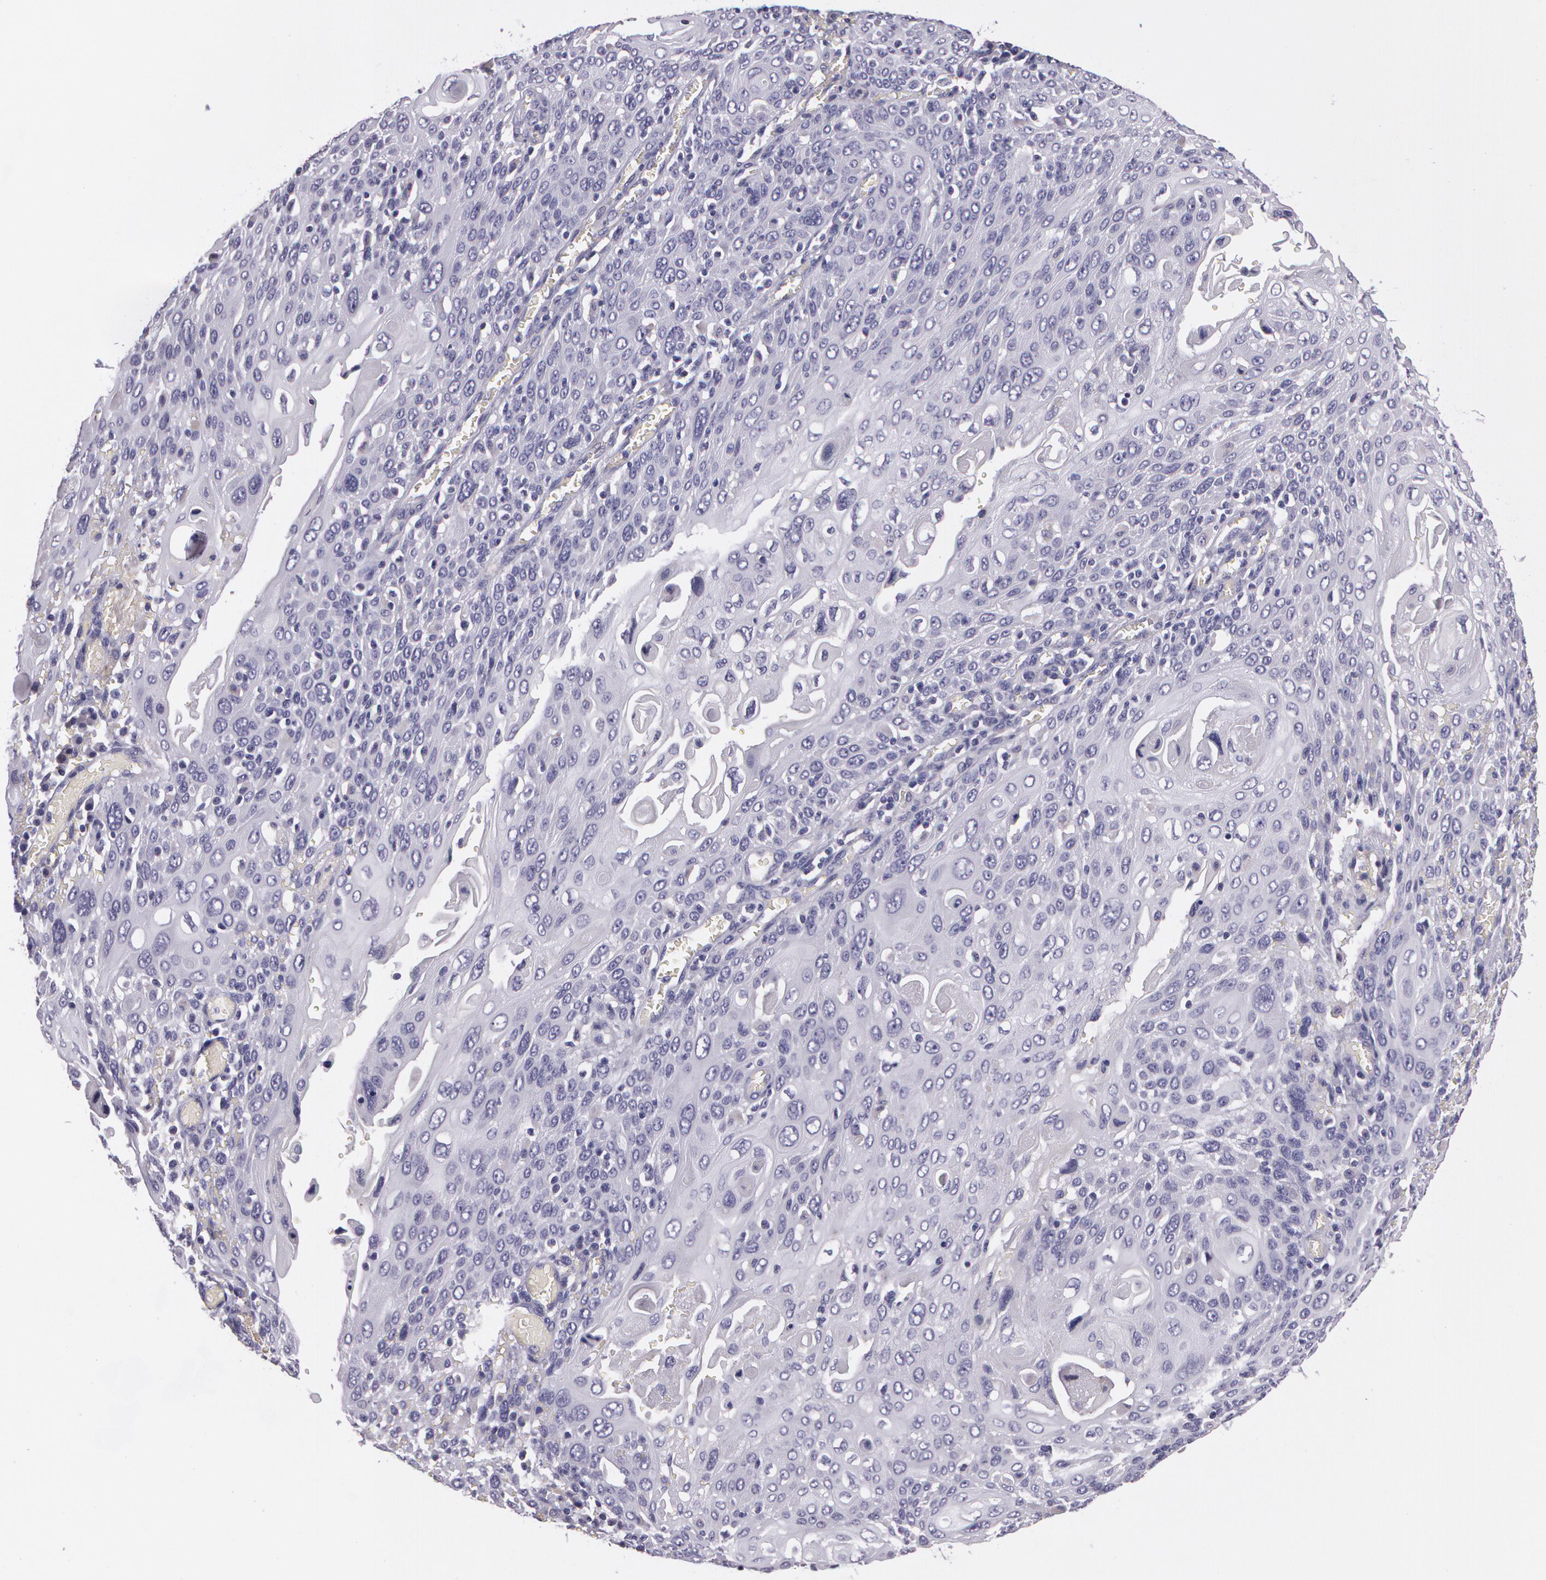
{"staining": {"intensity": "negative", "quantity": "none", "location": "none"}, "tissue": "cervical cancer", "cell_type": "Tumor cells", "image_type": "cancer", "snomed": [{"axis": "morphology", "description": "Squamous cell carcinoma, NOS"}, {"axis": "topography", "description": "Cervix"}], "caption": "Human cervical cancer (squamous cell carcinoma) stained for a protein using immunohistochemistry (IHC) shows no positivity in tumor cells.", "gene": "G2E3", "patient": {"sex": "female", "age": 54}}